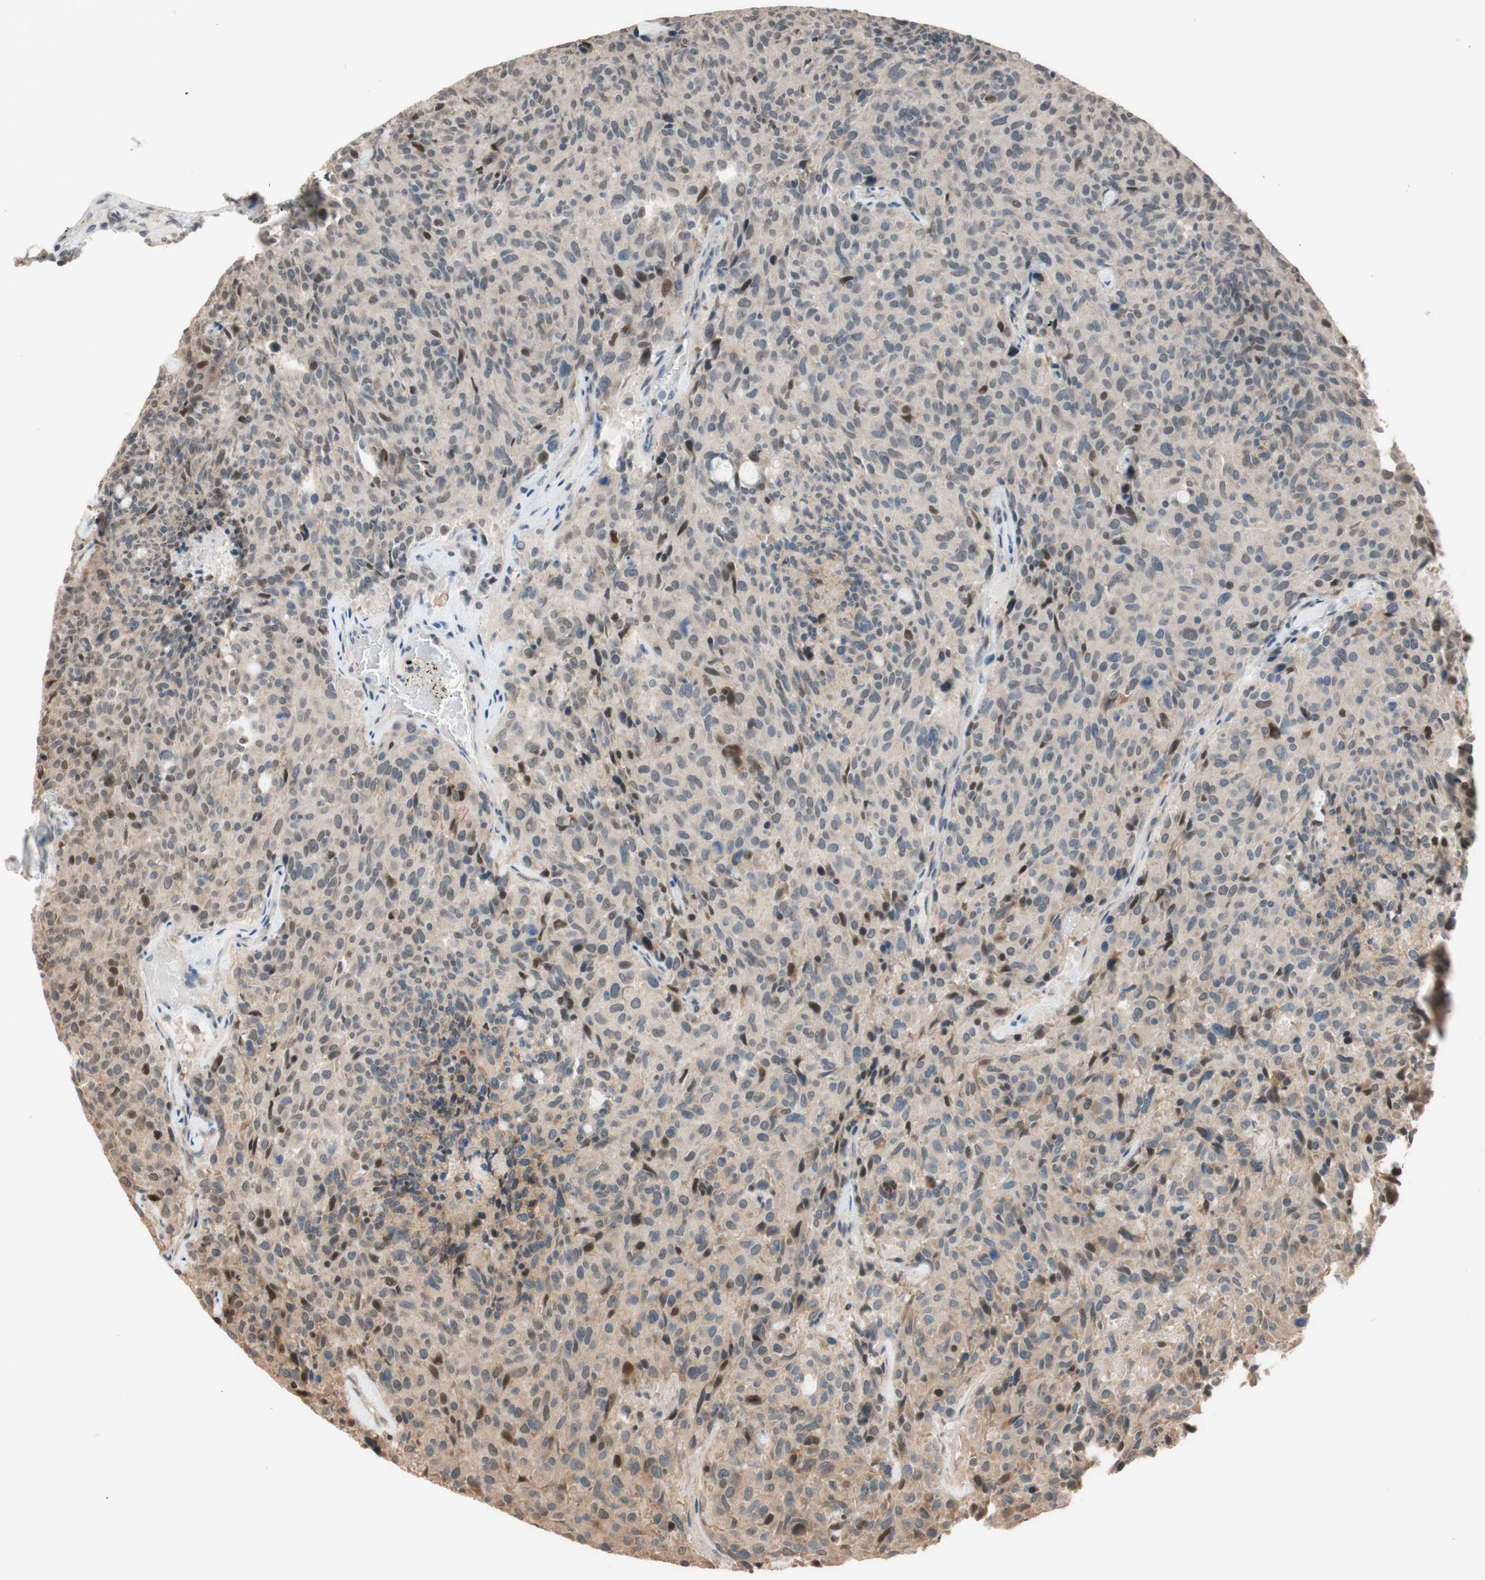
{"staining": {"intensity": "moderate", "quantity": "<25%", "location": "nuclear"}, "tissue": "carcinoid", "cell_type": "Tumor cells", "image_type": "cancer", "snomed": [{"axis": "morphology", "description": "Carcinoid, malignant, NOS"}, {"axis": "topography", "description": "Pancreas"}], "caption": "Immunohistochemical staining of carcinoid demonstrates moderate nuclear protein positivity in approximately <25% of tumor cells. Nuclei are stained in blue.", "gene": "CCNC", "patient": {"sex": "female", "age": 54}}